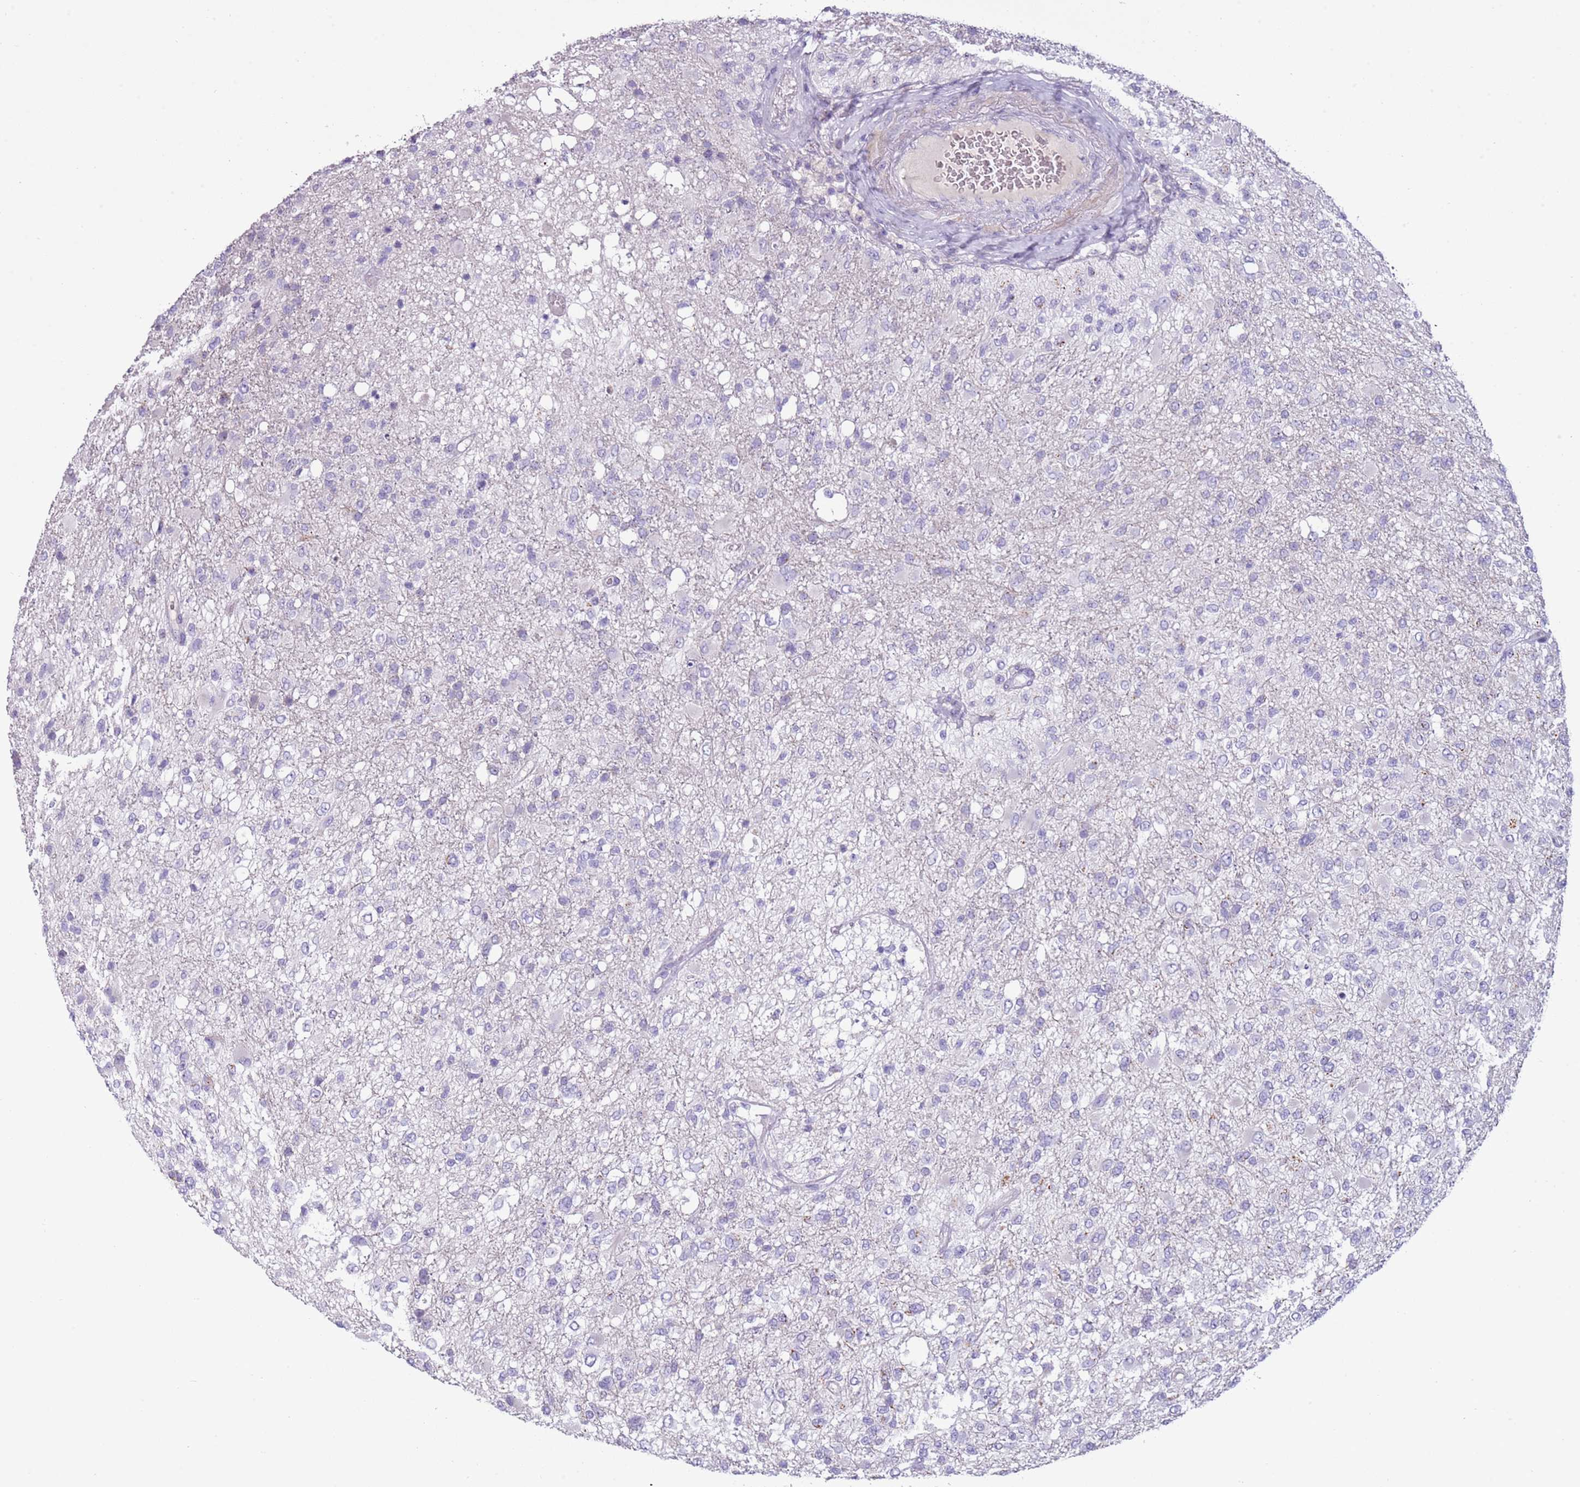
{"staining": {"intensity": "negative", "quantity": "none", "location": "none"}, "tissue": "glioma", "cell_type": "Tumor cells", "image_type": "cancer", "snomed": [{"axis": "morphology", "description": "Glioma, malignant, High grade"}, {"axis": "topography", "description": "Brain"}], "caption": "The image demonstrates no significant expression in tumor cells of glioma.", "gene": "NBPF6", "patient": {"sex": "female", "age": 74}}